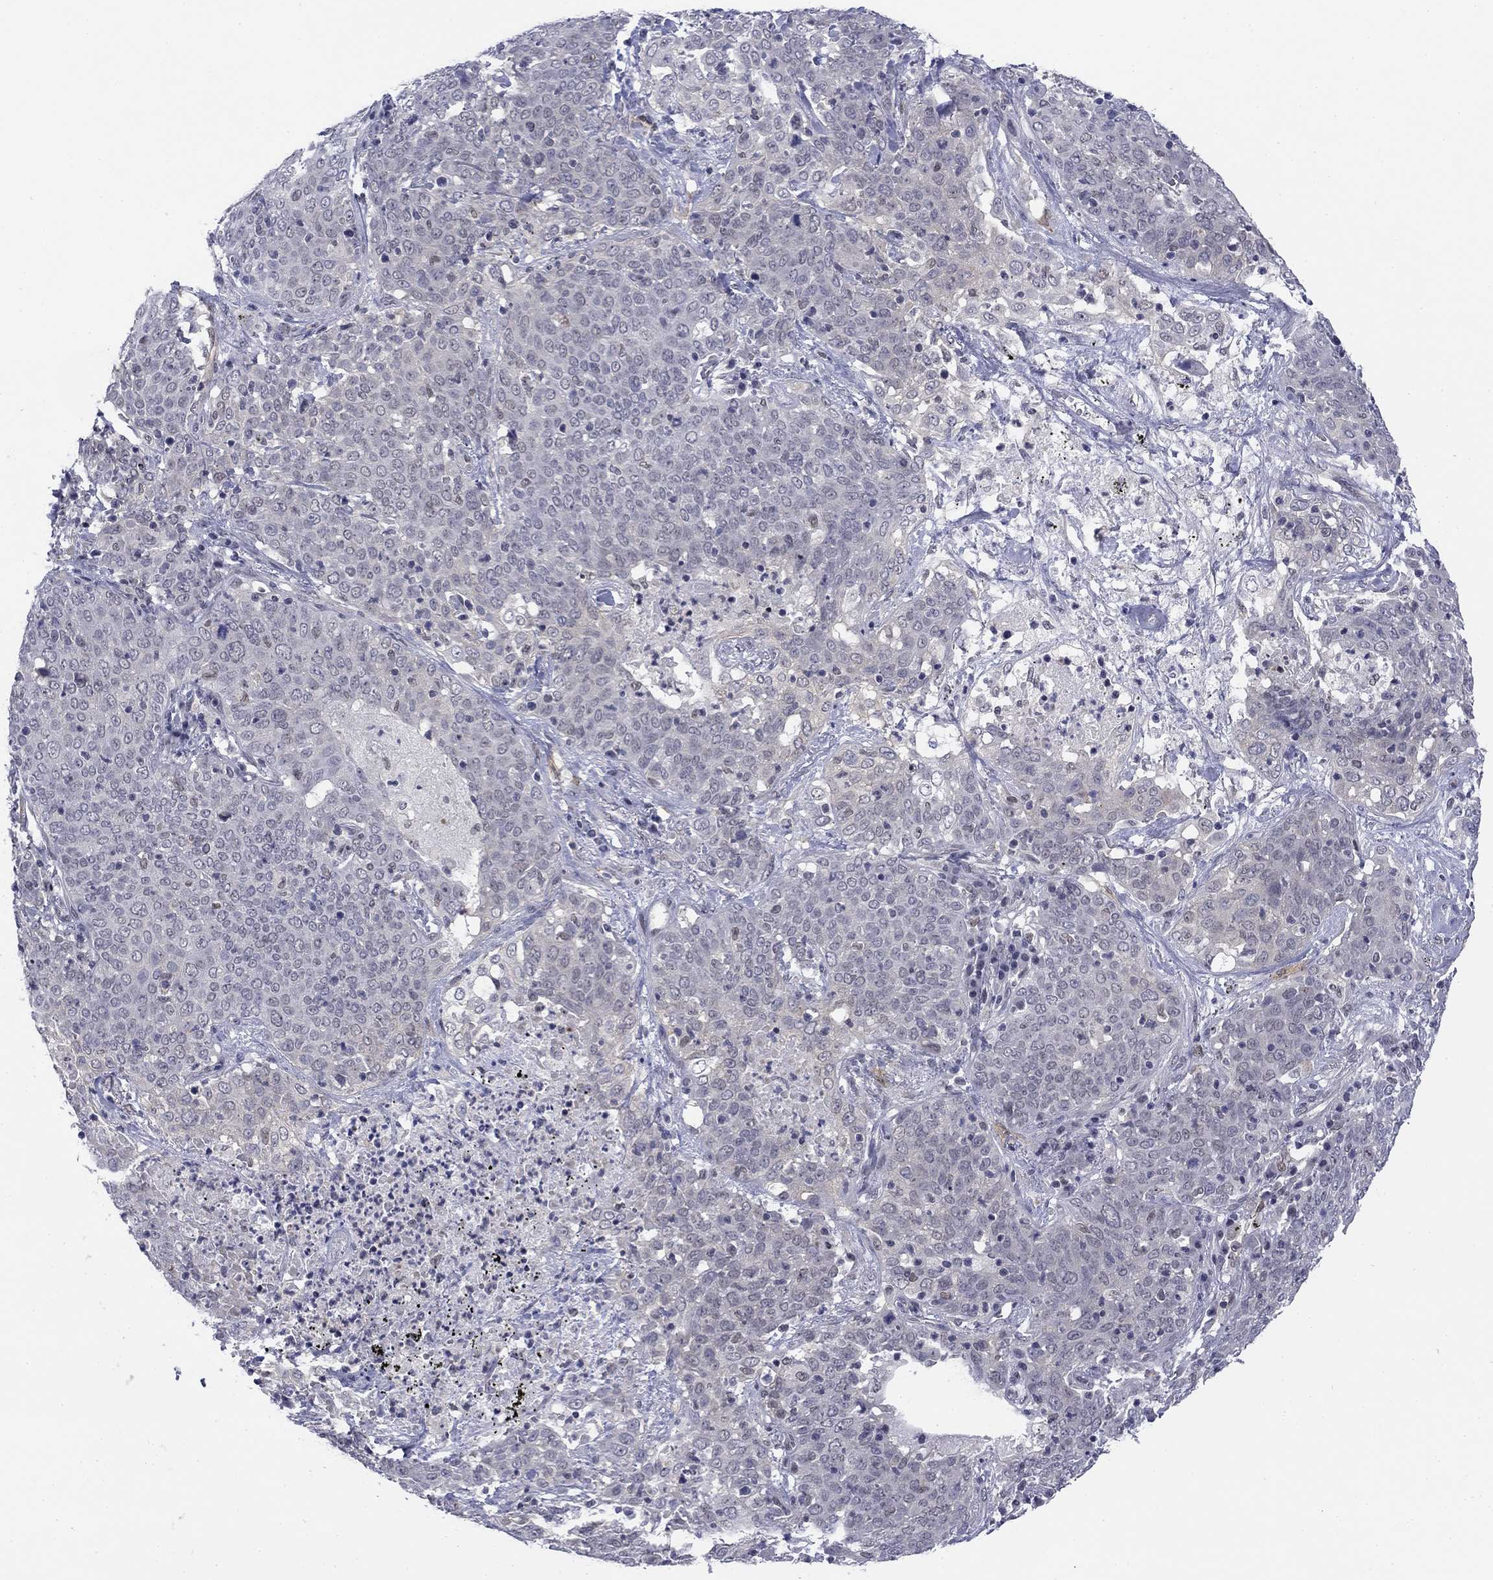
{"staining": {"intensity": "negative", "quantity": "none", "location": "none"}, "tissue": "lung cancer", "cell_type": "Tumor cells", "image_type": "cancer", "snomed": [{"axis": "morphology", "description": "Squamous cell carcinoma, NOS"}, {"axis": "topography", "description": "Lung"}], "caption": "Lung squamous cell carcinoma stained for a protein using IHC reveals no positivity tumor cells.", "gene": "TIGD4", "patient": {"sex": "male", "age": 82}}